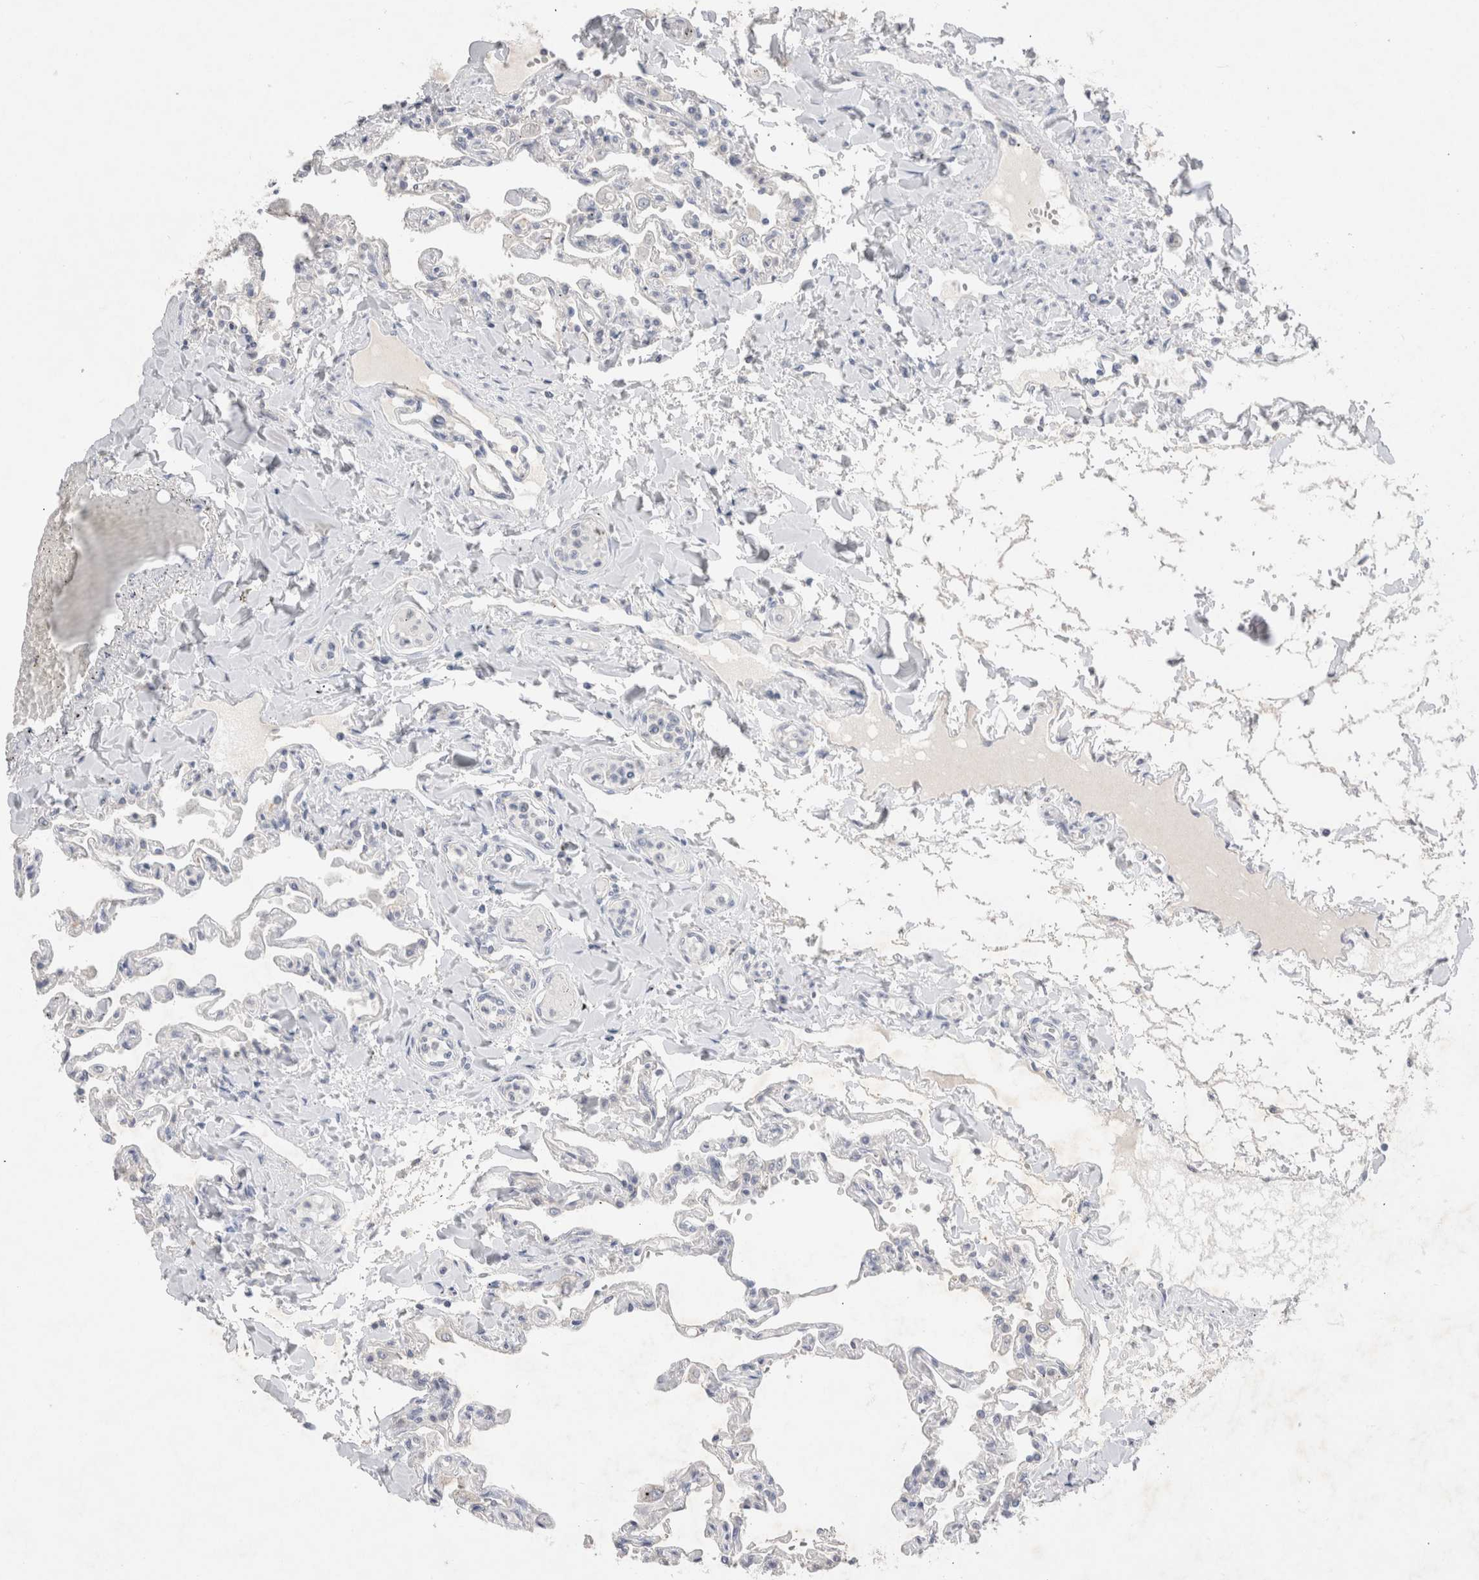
{"staining": {"intensity": "weak", "quantity": "25%-75%", "location": "cytoplasmic/membranous"}, "tissue": "lung", "cell_type": "Alveolar cells", "image_type": "normal", "snomed": [{"axis": "morphology", "description": "Normal tissue, NOS"}, {"axis": "topography", "description": "Lung"}], "caption": "Weak cytoplasmic/membranous staining for a protein is appreciated in about 25%-75% of alveolar cells of normal lung using IHC.", "gene": "GAS1", "patient": {"sex": "male", "age": 21}}